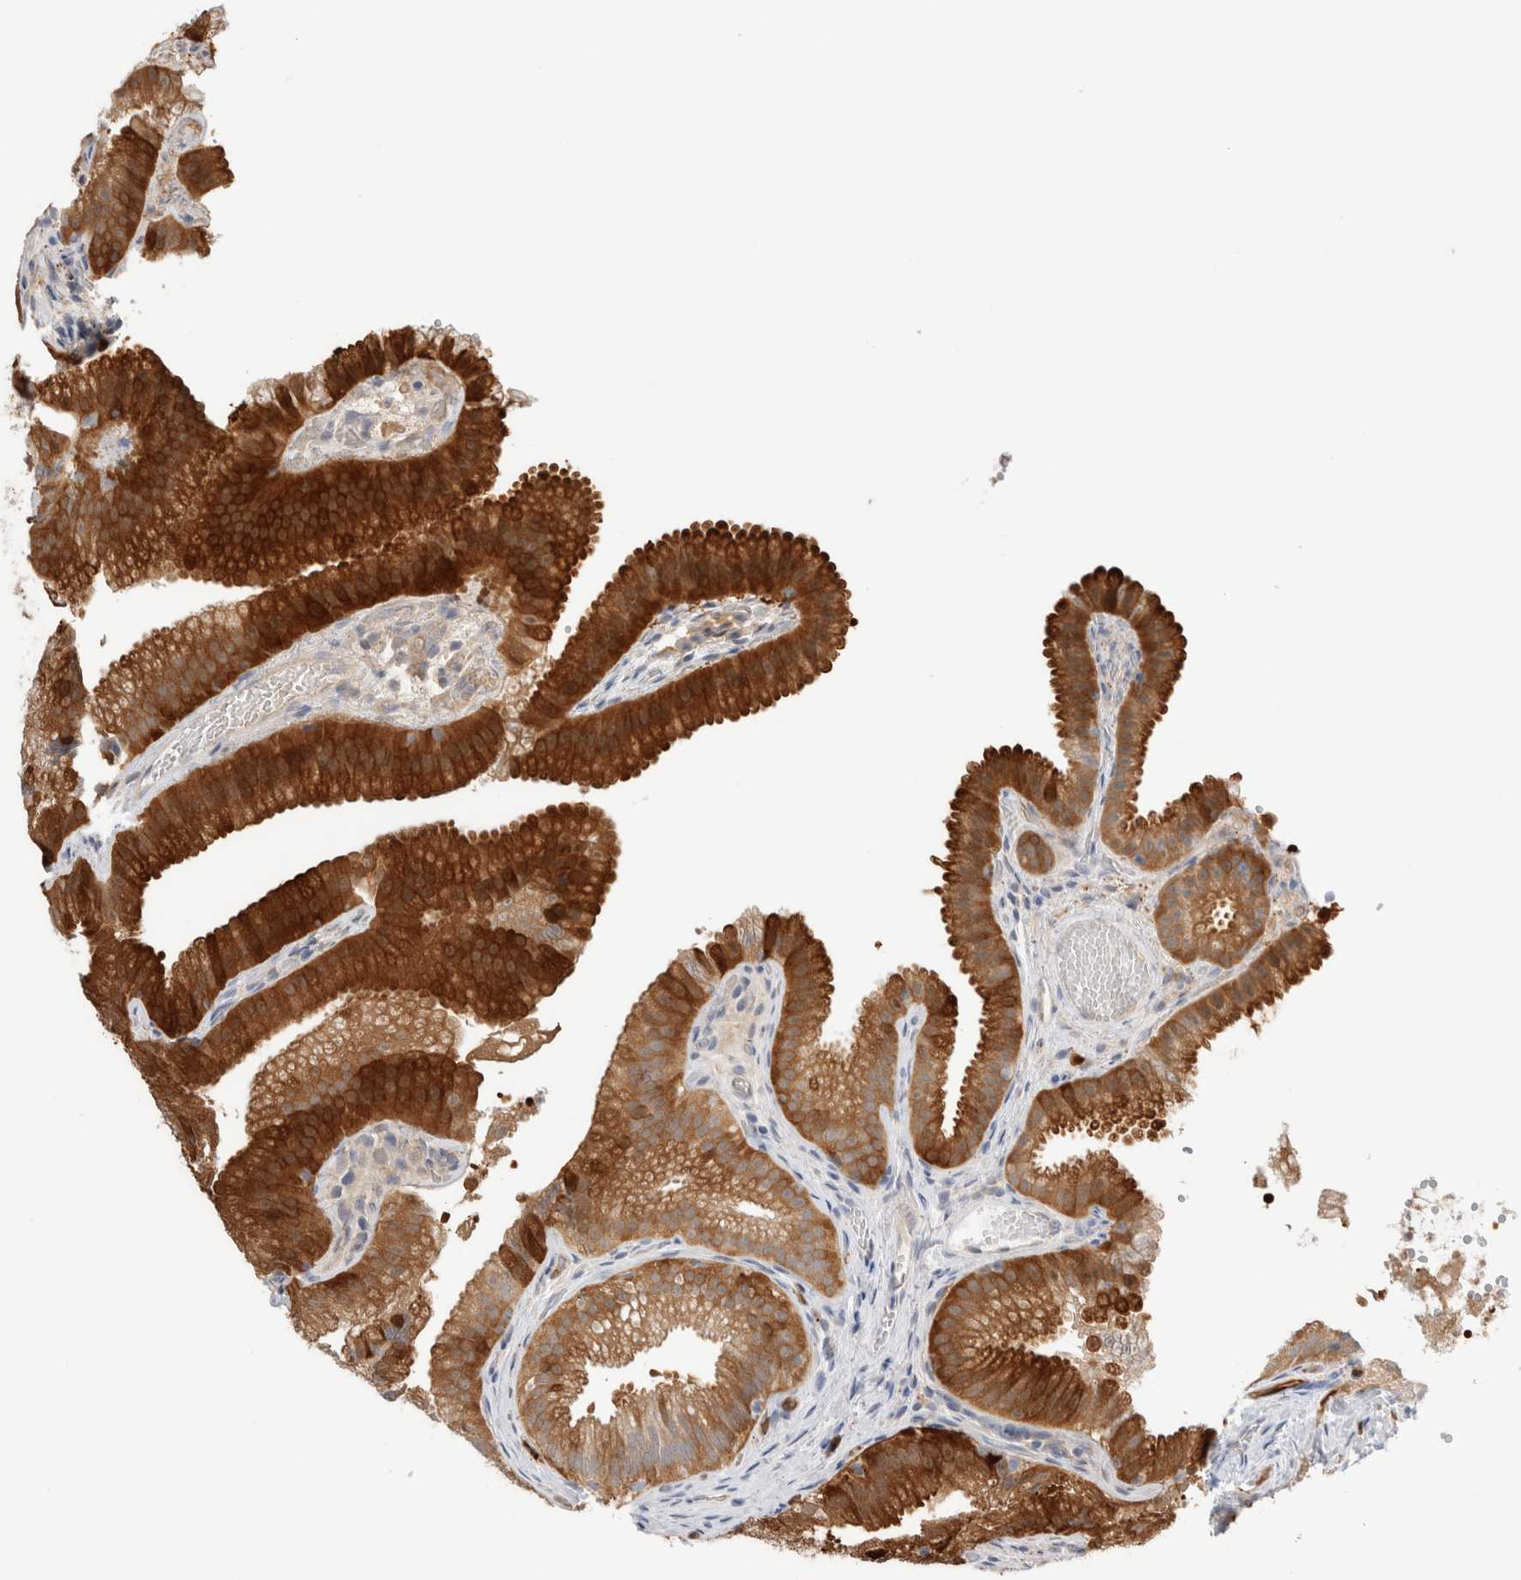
{"staining": {"intensity": "strong", "quantity": ">75%", "location": "cytoplasmic/membranous"}, "tissue": "gallbladder", "cell_type": "Glandular cells", "image_type": "normal", "snomed": [{"axis": "morphology", "description": "Normal tissue, NOS"}, {"axis": "topography", "description": "Gallbladder"}], "caption": "This histopathology image exhibits immunohistochemistry (IHC) staining of normal human gallbladder, with high strong cytoplasmic/membranous expression in approximately >75% of glandular cells.", "gene": "NAPEPLD", "patient": {"sex": "female", "age": 30}}